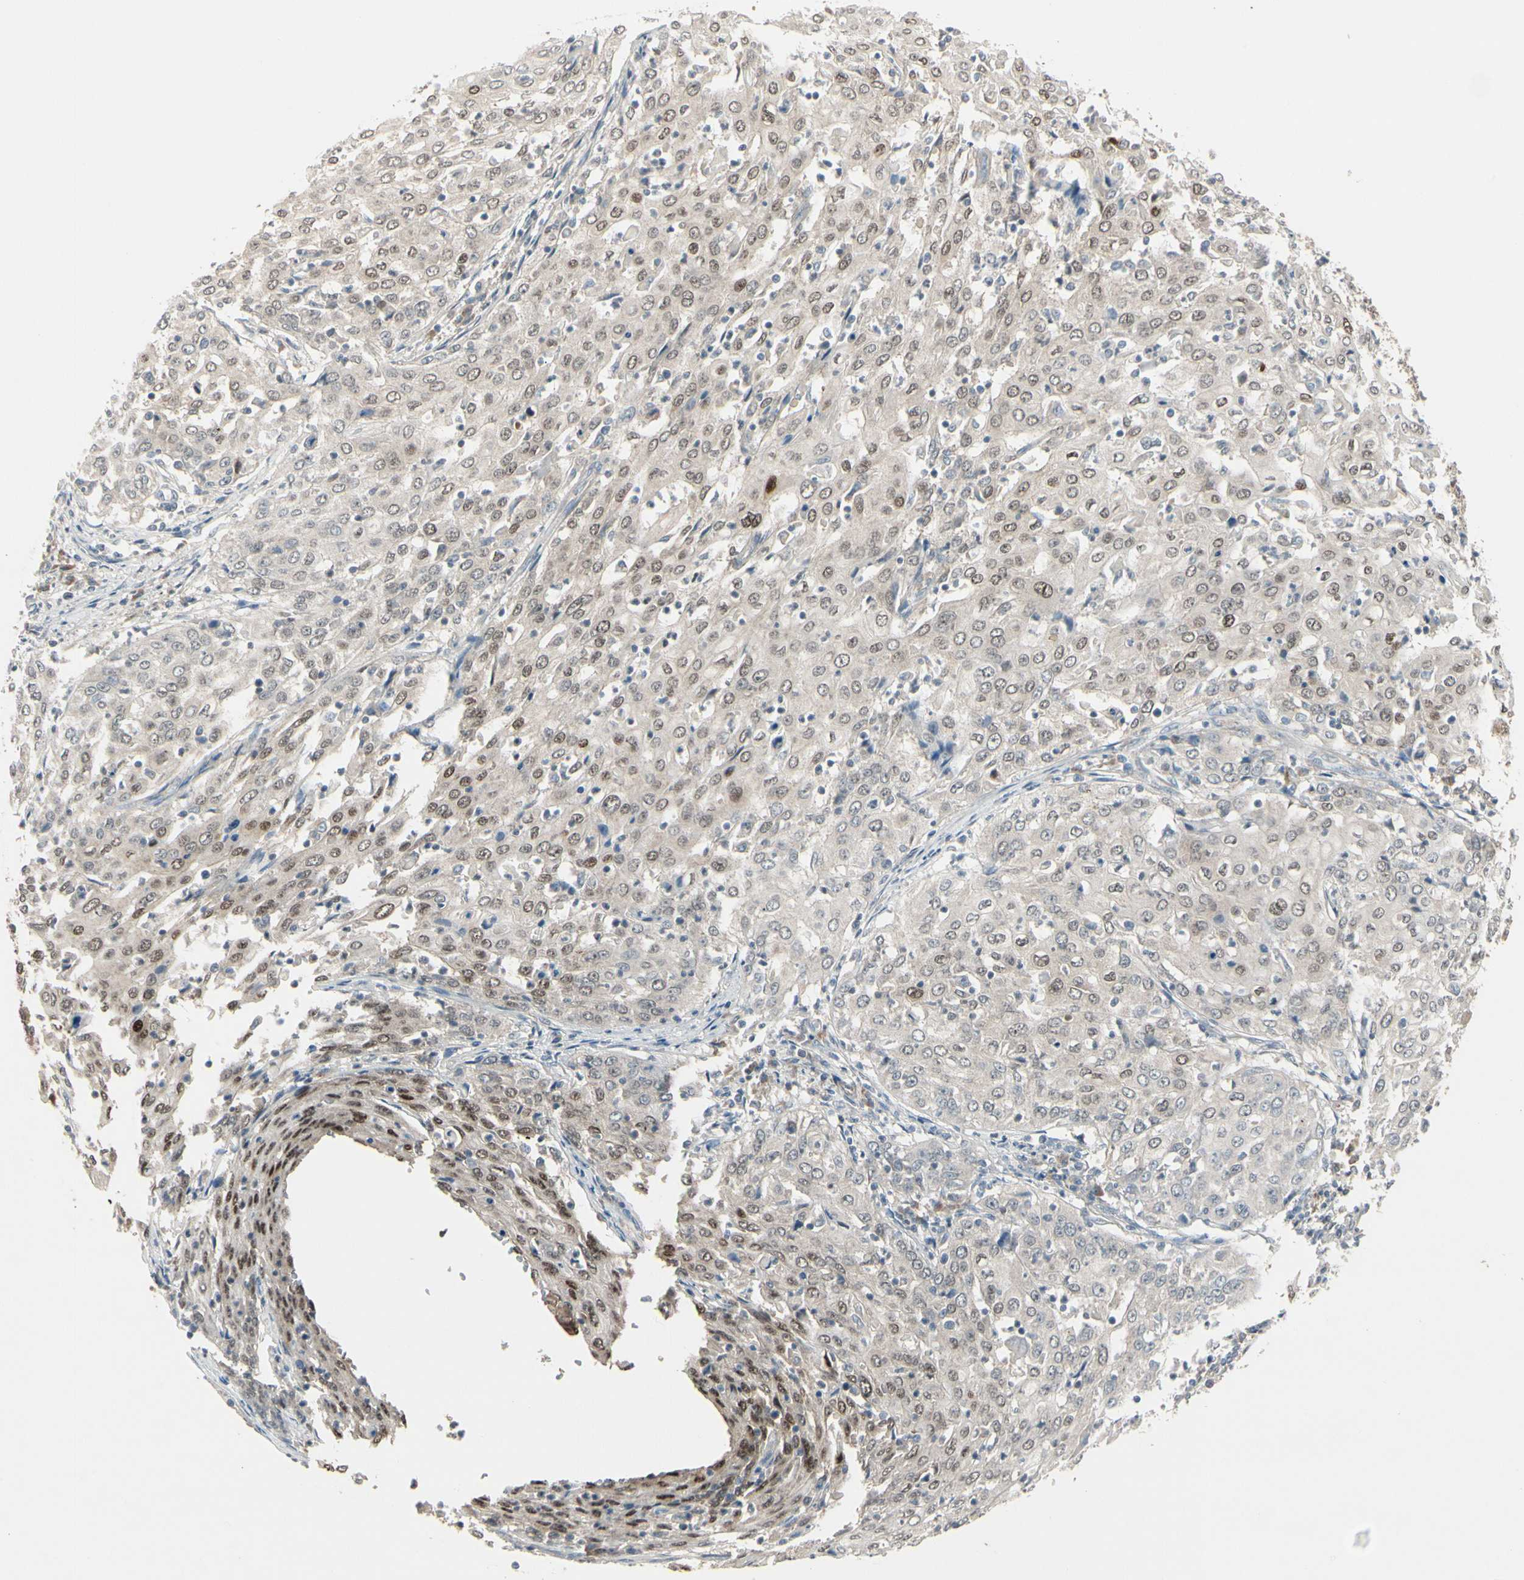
{"staining": {"intensity": "negative", "quantity": "none", "location": "none"}, "tissue": "cervical cancer", "cell_type": "Tumor cells", "image_type": "cancer", "snomed": [{"axis": "morphology", "description": "Squamous cell carcinoma, NOS"}, {"axis": "topography", "description": "Cervix"}], "caption": "The histopathology image reveals no significant expression in tumor cells of cervical squamous cell carcinoma.", "gene": "FHDC1", "patient": {"sex": "female", "age": 39}}